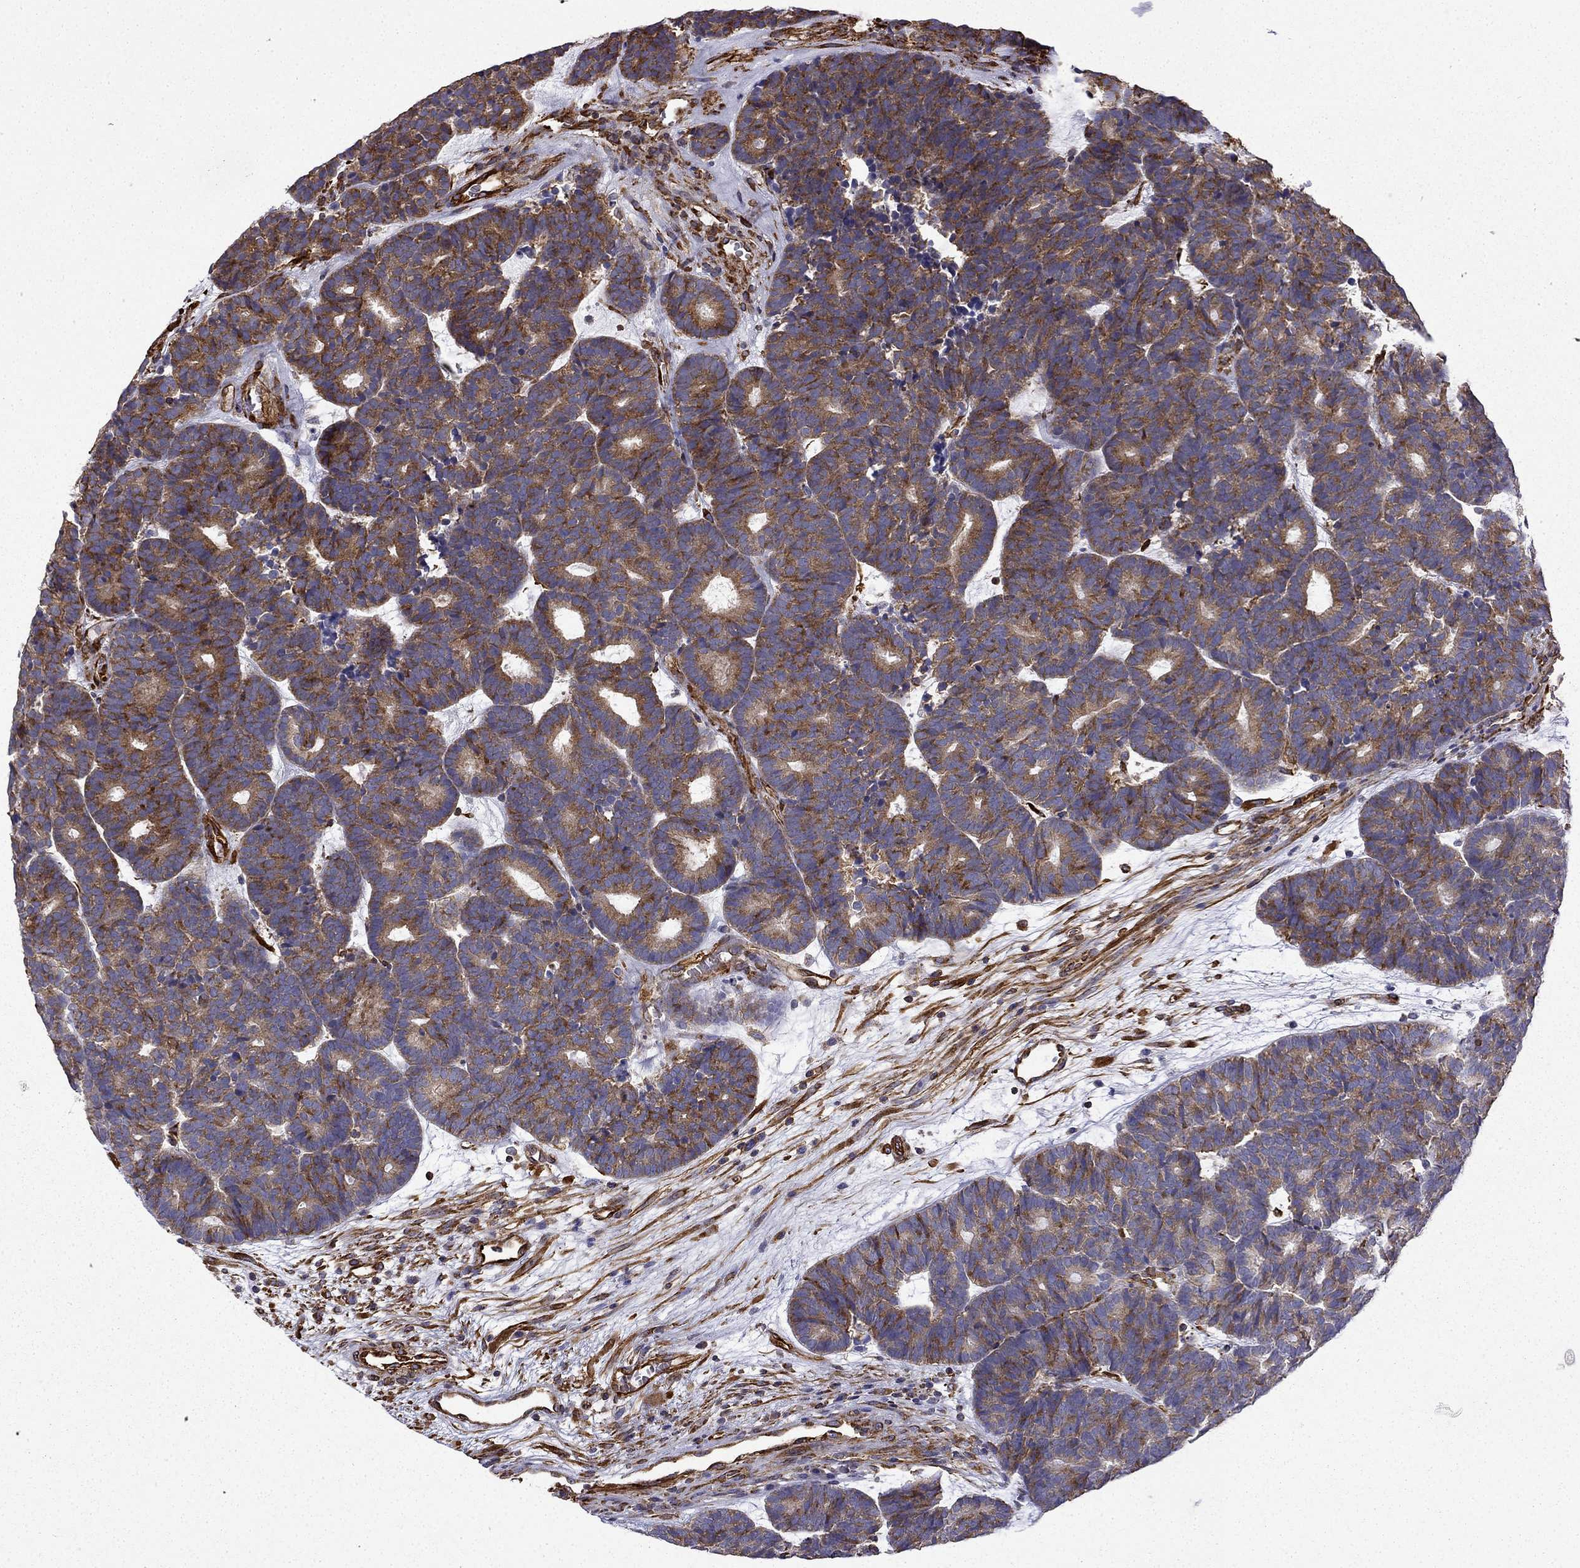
{"staining": {"intensity": "strong", "quantity": ">75%", "location": "cytoplasmic/membranous"}, "tissue": "head and neck cancer", "cell_type": "Tumor cells", "image_type": "cancer", "snomed": [{"axis": "morphology", "description": "Adenocarcinoma, NOS"}, {"axis": "topography", "description": "Head-Neck"}], "caption": "A brown stain highlights strong cytoplasmic/membranous expression of a protein in human head and neck cancer (adenocarcinoma) tumor cells.", "gene": "MAP4", "patient": {"sex": "female", "age": 81}}